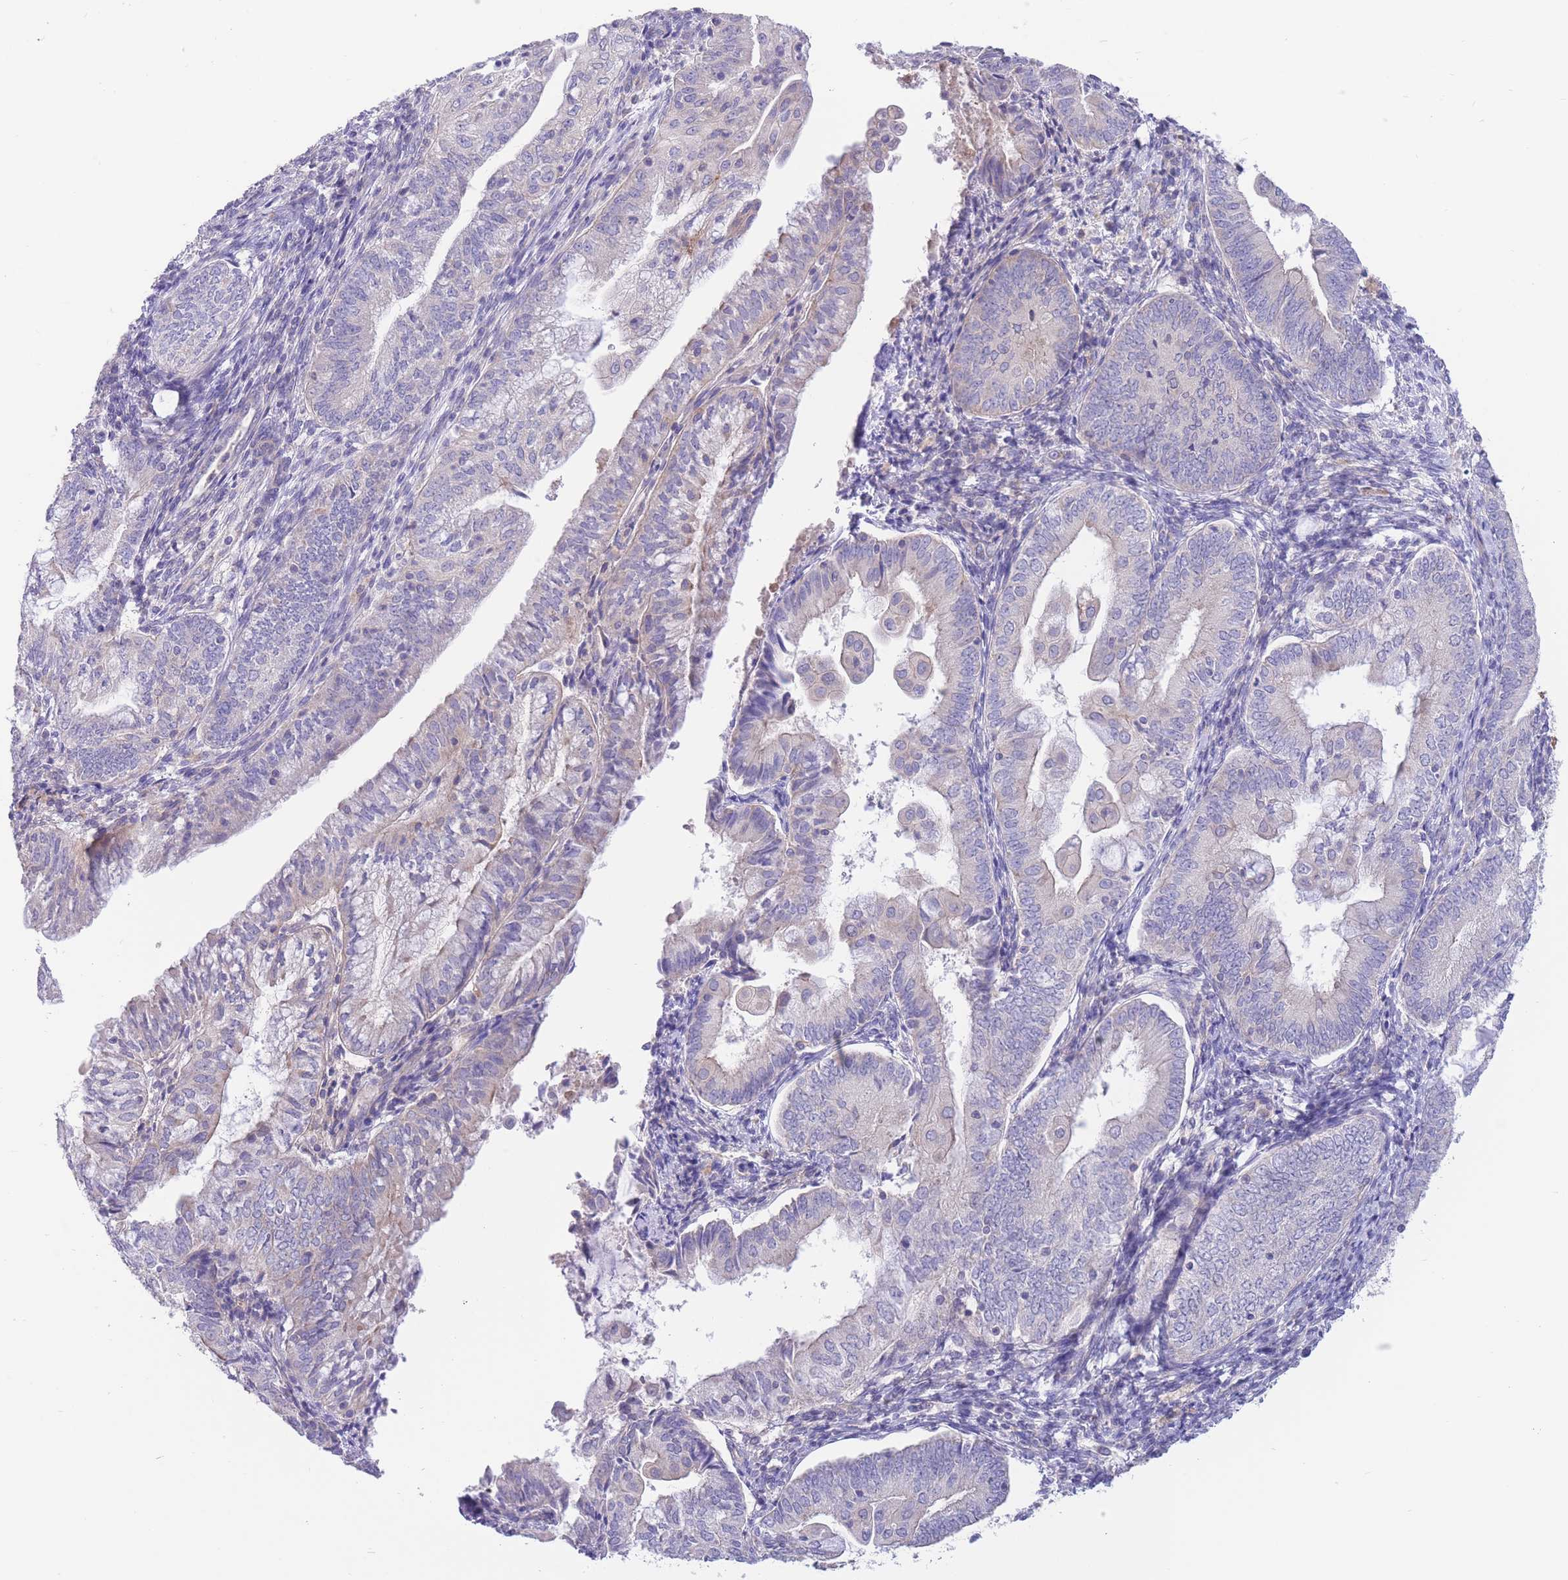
{"staining": {"intensity": "weak", "quantity": "<25%", "location": "cytoplasmic/membranous"}, "tissue": "endometrial cancer", "cell_type": "Tumor cells", "image_type": "cancer", "snomed": [{"axis": "morphology", "description": "Adenocarcinoma, NOS"}, {"axis": "topography", "description": "Endometrium"}], "caption": "A micrograph of human adenocarcinoma (endometrial) is negative for staining in tumor cells. (Immunohistochemistry (ihc), brightfield microscopy, high magnification).", "gene": "ALS2CL", "patient": {"sex": "female", "age": 55}}